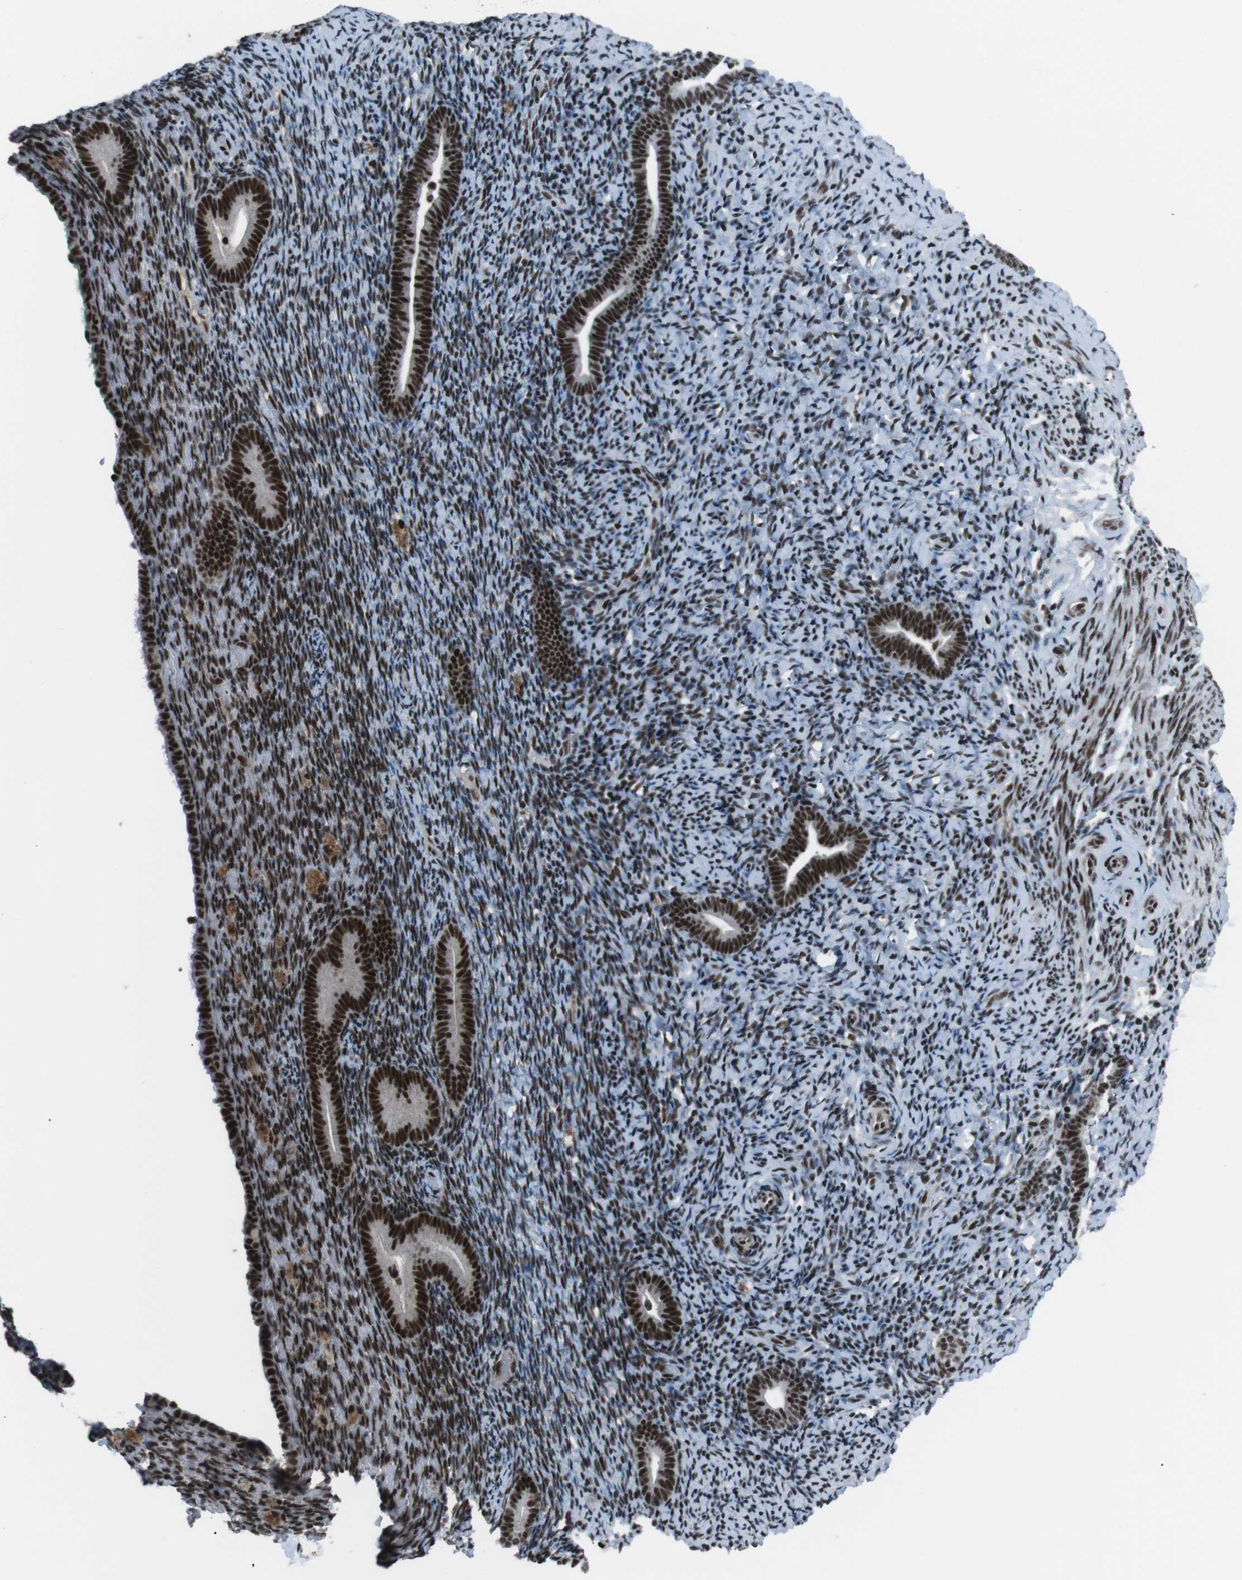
{"staining": {"intensity": "strong", "quantity": "25%-75%", "location": "nuclear"}, "tissue": "endometrium", "cell_type": "Cells in endometrial stroma", "image_type": "normal", "snomed": [{"axis": "morphology", "description": "Normal tissue, NOS"}, {"axis": "topography", "description": "Endometrium"}], "caption": "Protein expression analysis of unremarkable human endometrium reveals strong nuclear expression in about 25%-75% of cells in endometrial stroma. (brown staining indicates protein expression, while blue staining denotes nuclei).", "gene": "TAF1", "patient": {"sex": "female", "age": 51}}